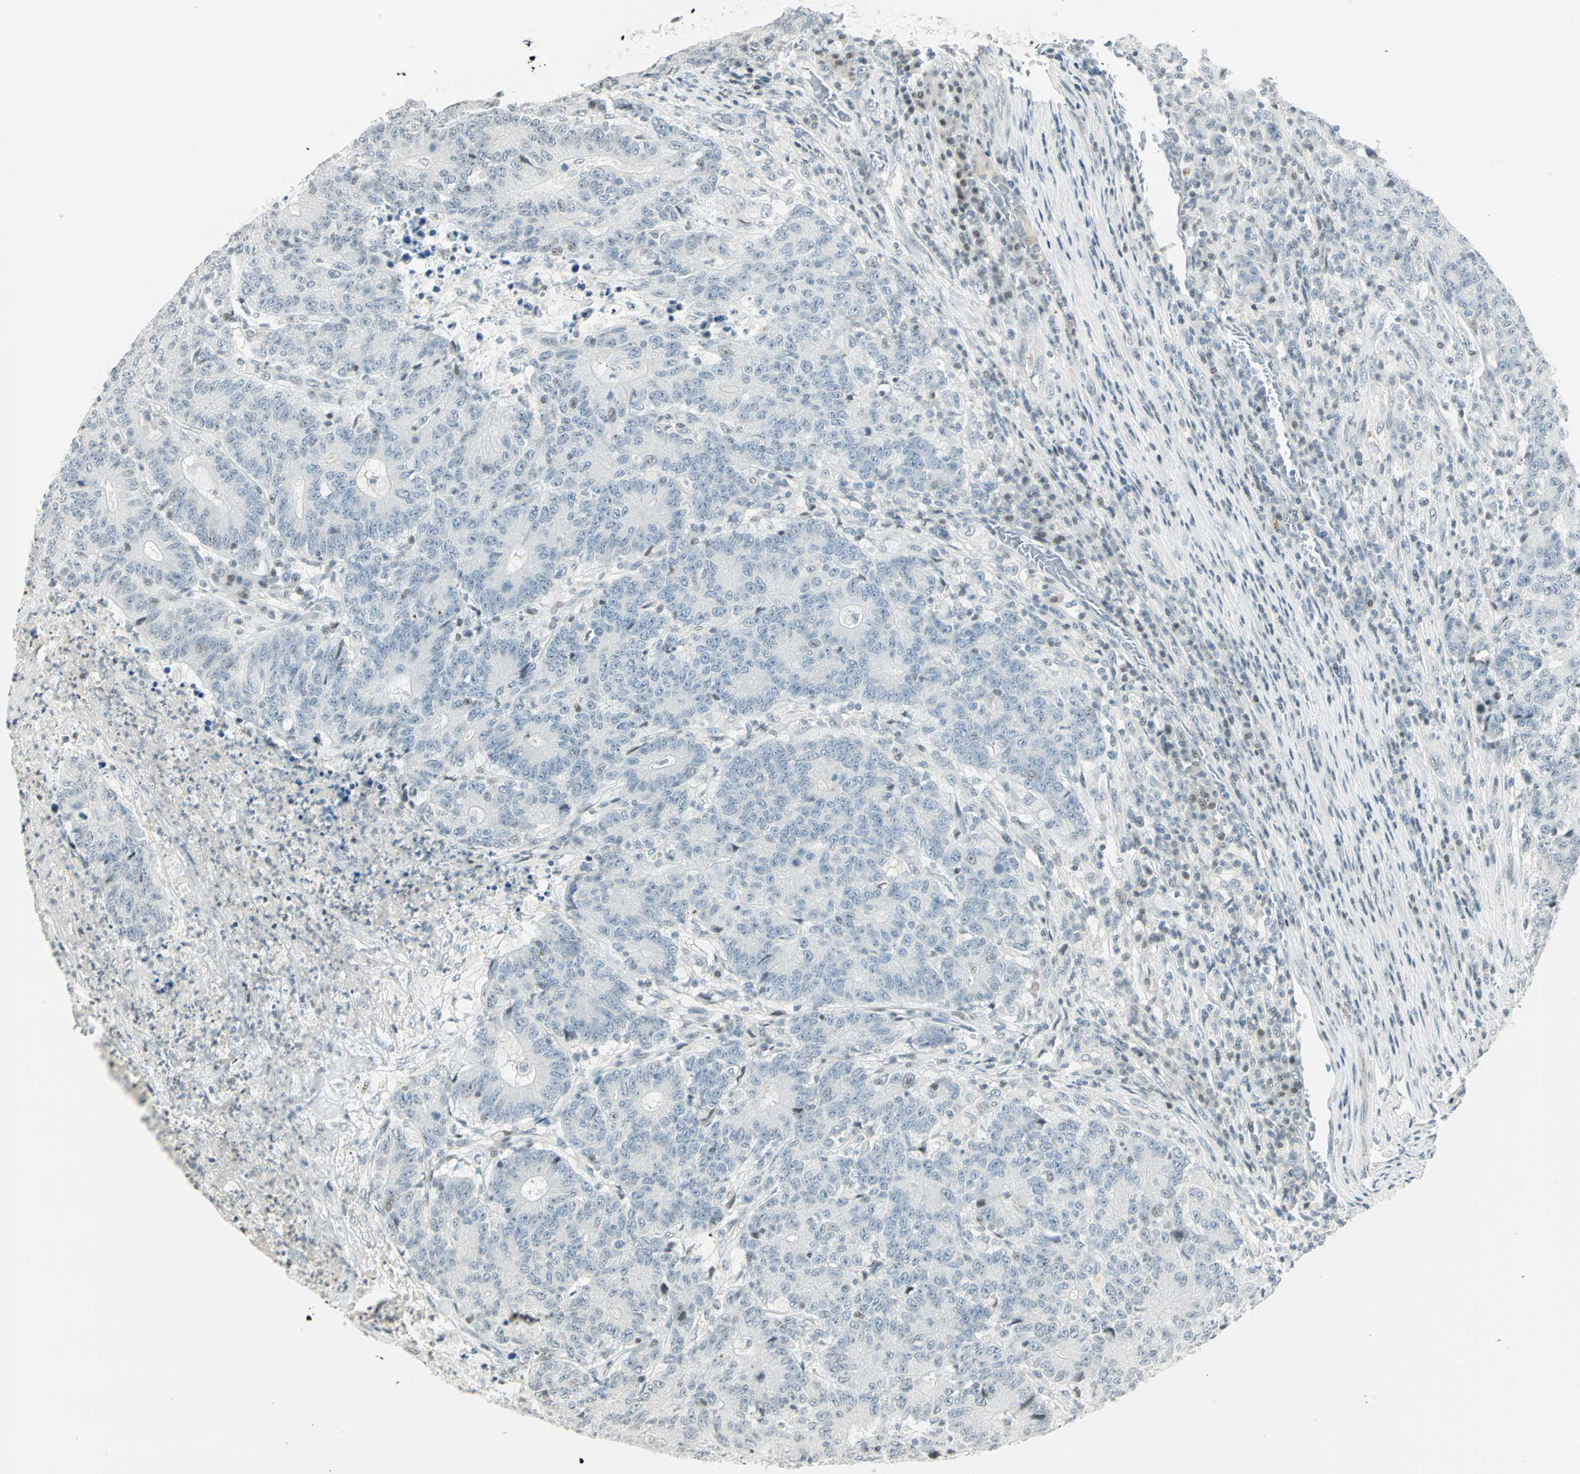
{"staining": {"intensity": "weak", "quantity": "<25%", "location": "nuclear"}, "tissue": "colorectal cancer", "cell_type": "Tumor cells", "image_type": "cancer", "snomed": [{"axis": "morphology", "description": "Normal tissue, NOS"}, {"axis": "morphology", "description": "Adenocarcinoma, NOS"}, {"axis": "topography", "description": "Colon"}], "caption": "The histopathology image displays no staining of tumor cells in colorectal adenocarcinoma.", "gene": "SMAD3", "patient": {"sex": "female", "age": 75}}